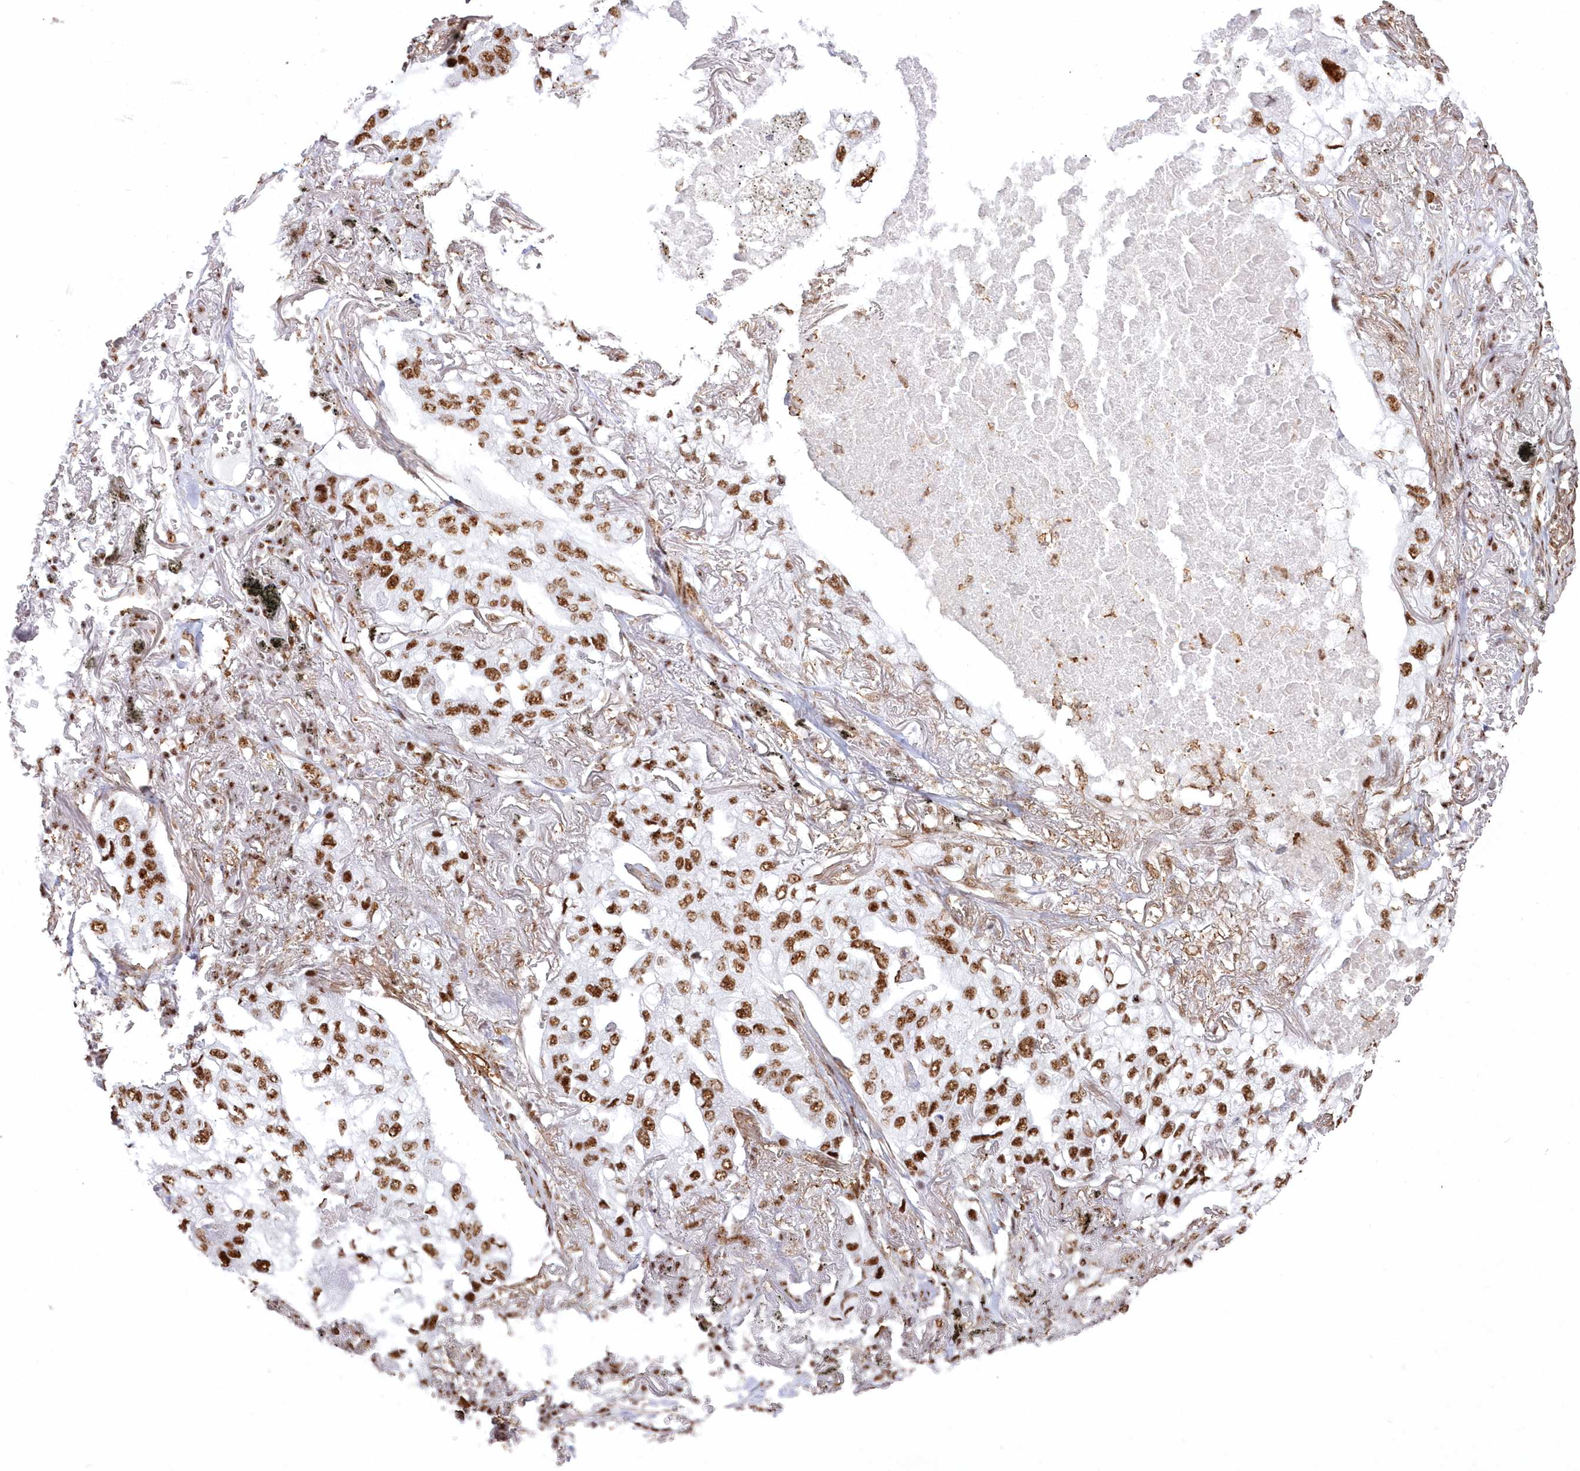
{"staining": {"intensity": "moderate", "quantity": ">75%", "location": "nuclear"}, "tissue": "lung cancer", "cell_type": "Tumor cells", "image_type": "cancer", "snomed": [{"axis": "morphology", "description": "Adenocarcinoma, NOS"}, {"axis": "topography", "description": "Lung"}], "caption": "High-magnification brightfield microscopy of lung cancer stained with DAB (brown) and counterstained with hematoxylin (blue). tumor cells exhibit moderate nuclear positivity is seen in approximately>75% of cells.", "gene": "DDX46", "patient": {"sex": "male", "age": 65}}